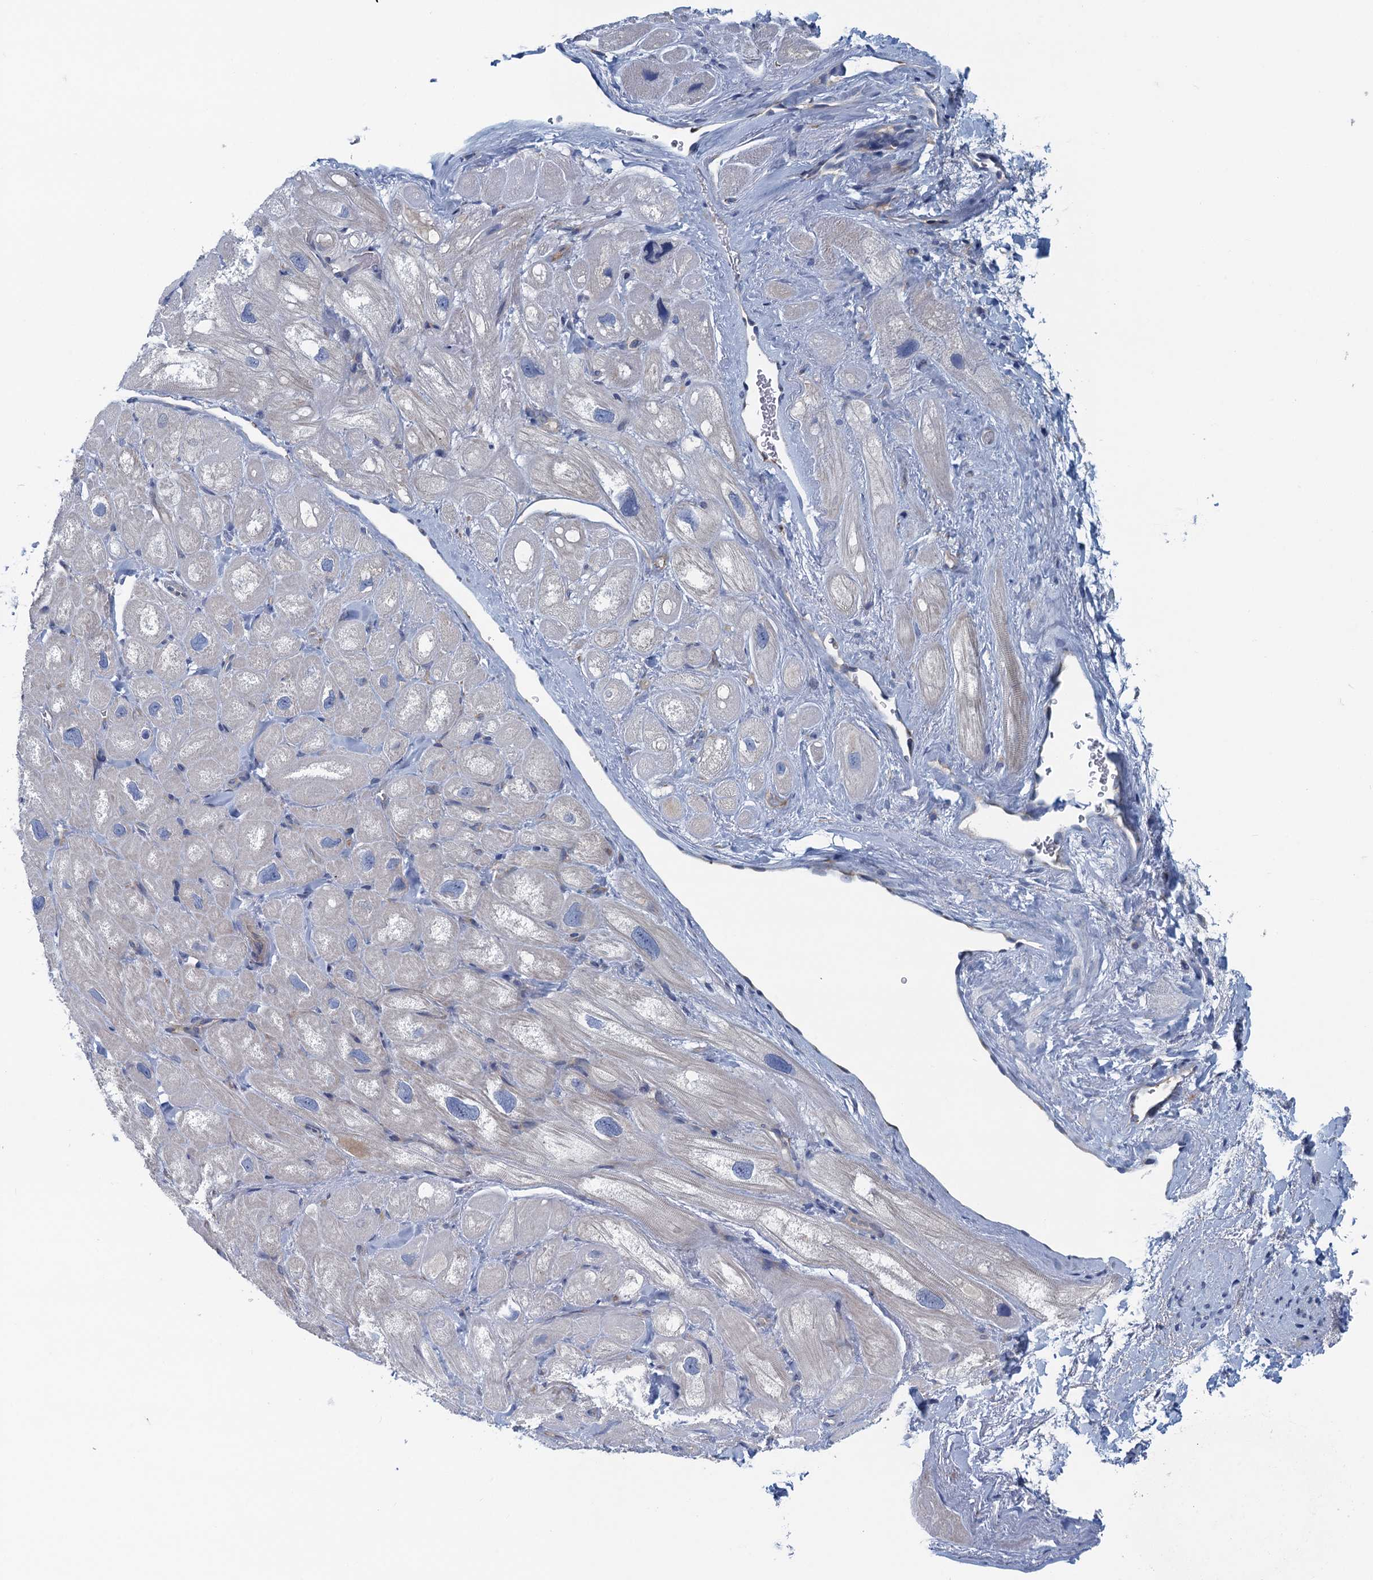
{"staining": {"intensity": "negative", "quantity": "none", "location": "none"}, "tissue": "heart muscle", "cell_type": "Cardiomyocytes", "image_type": "normal", "snomed": [{"axis": "morphology", "description": "Normal tissue, NOS"}, {"axis": "topography", "description": "Heart"}], "caption": "Immunohistochemistry of normal human heart muscle shows no expression in cardiomyocytes.", "gene": "MYDGF", "patient": {"sex": "male", "age": 49}}